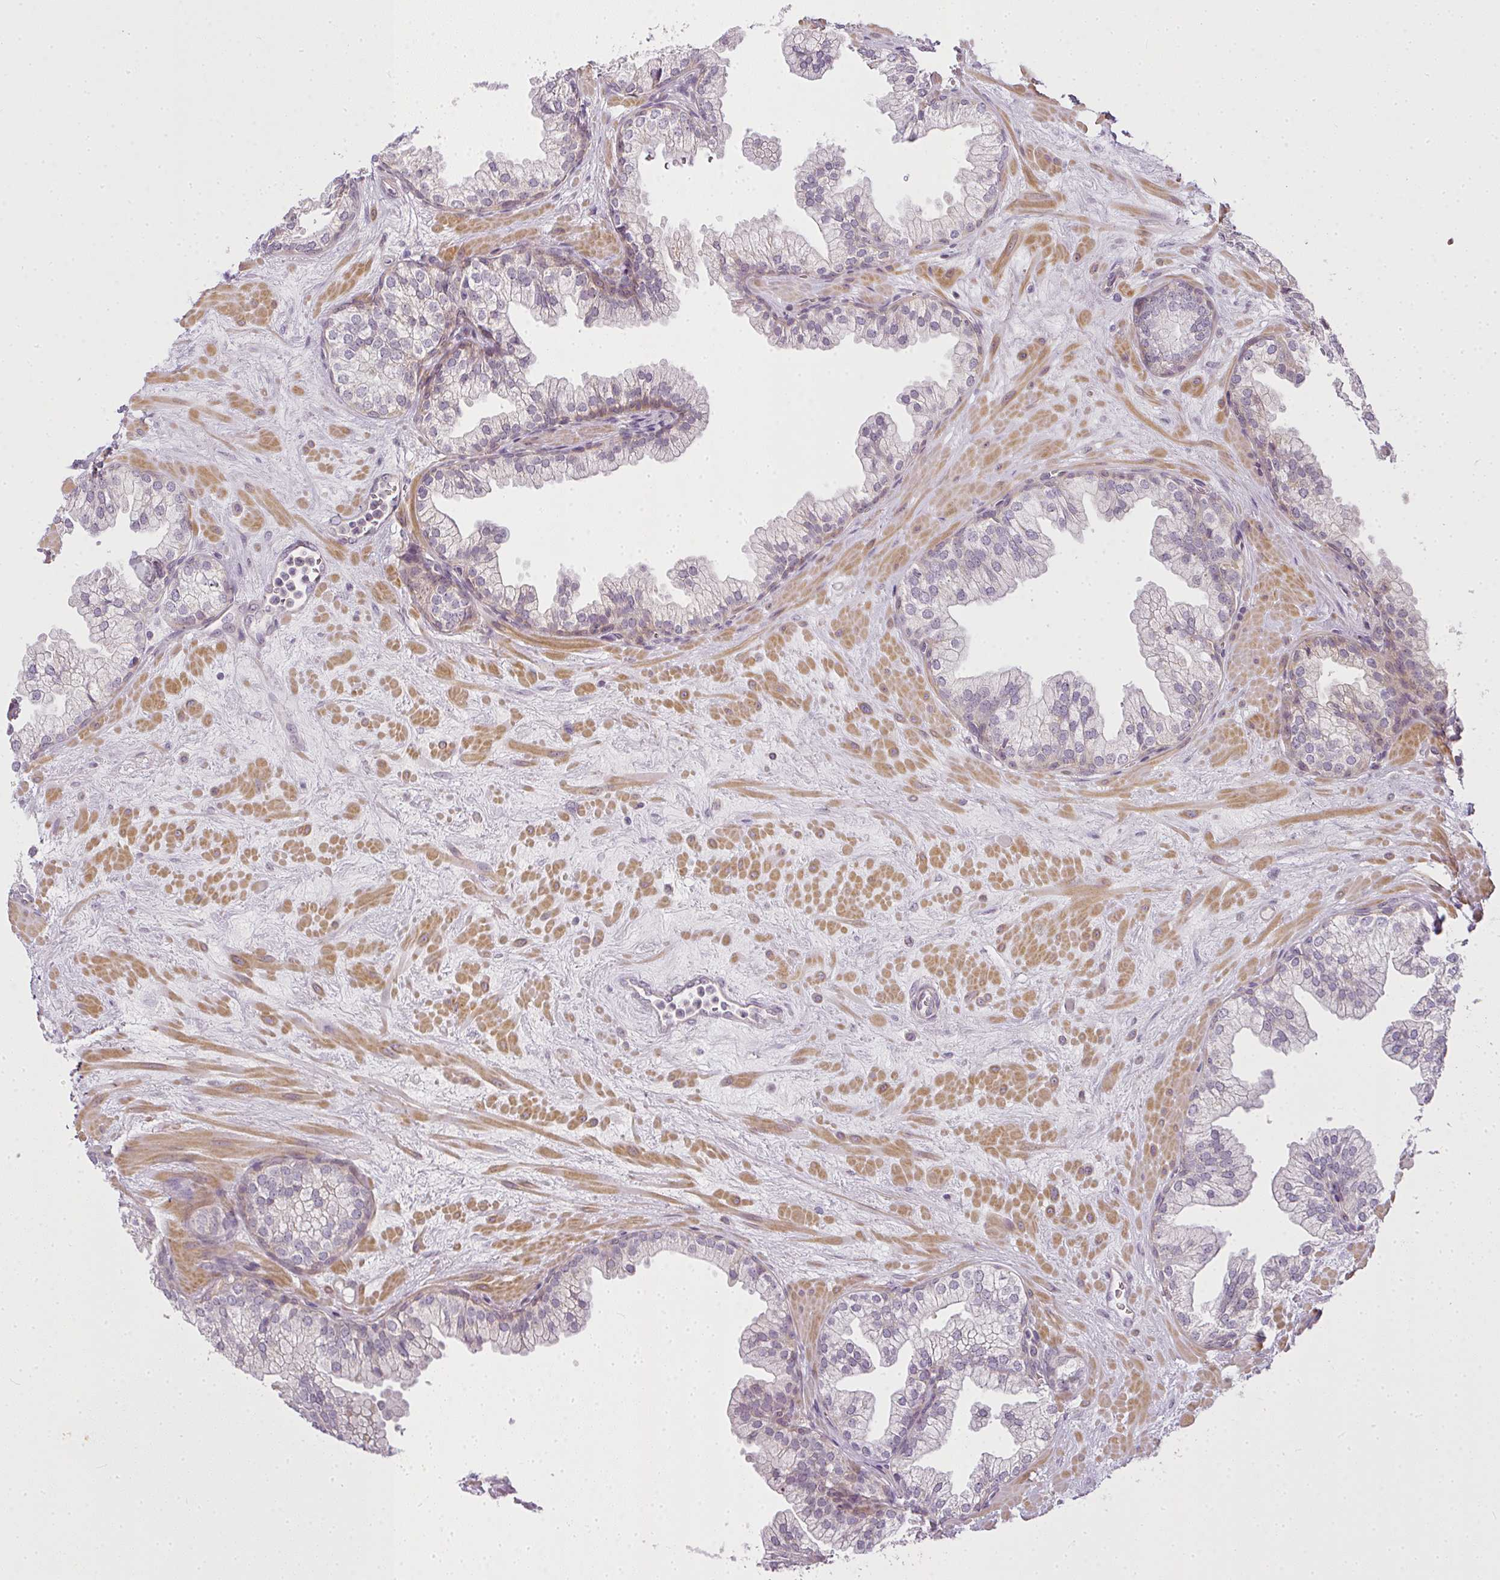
{"staining": {"intensity": "weak", "quantity": "<25%", "location": "cytoplasmic/membranous"}, "tissue": "prostate", "cell_type": "Glandular cells", "image_type": "normal", "snomed": [{"axis": "morphology", "description": "Normal tissue, NOS"}, {"axis": "topography", "description": "Prostate"}, {"axis": "topography", "description": "Peripheral nerve tissue"}], "caption": "A histopathology image of prostate stained for a protein displays no brown staining in glandular cells.", "gene": "MED19", "patient": {"sex": "male", "age": 61}}